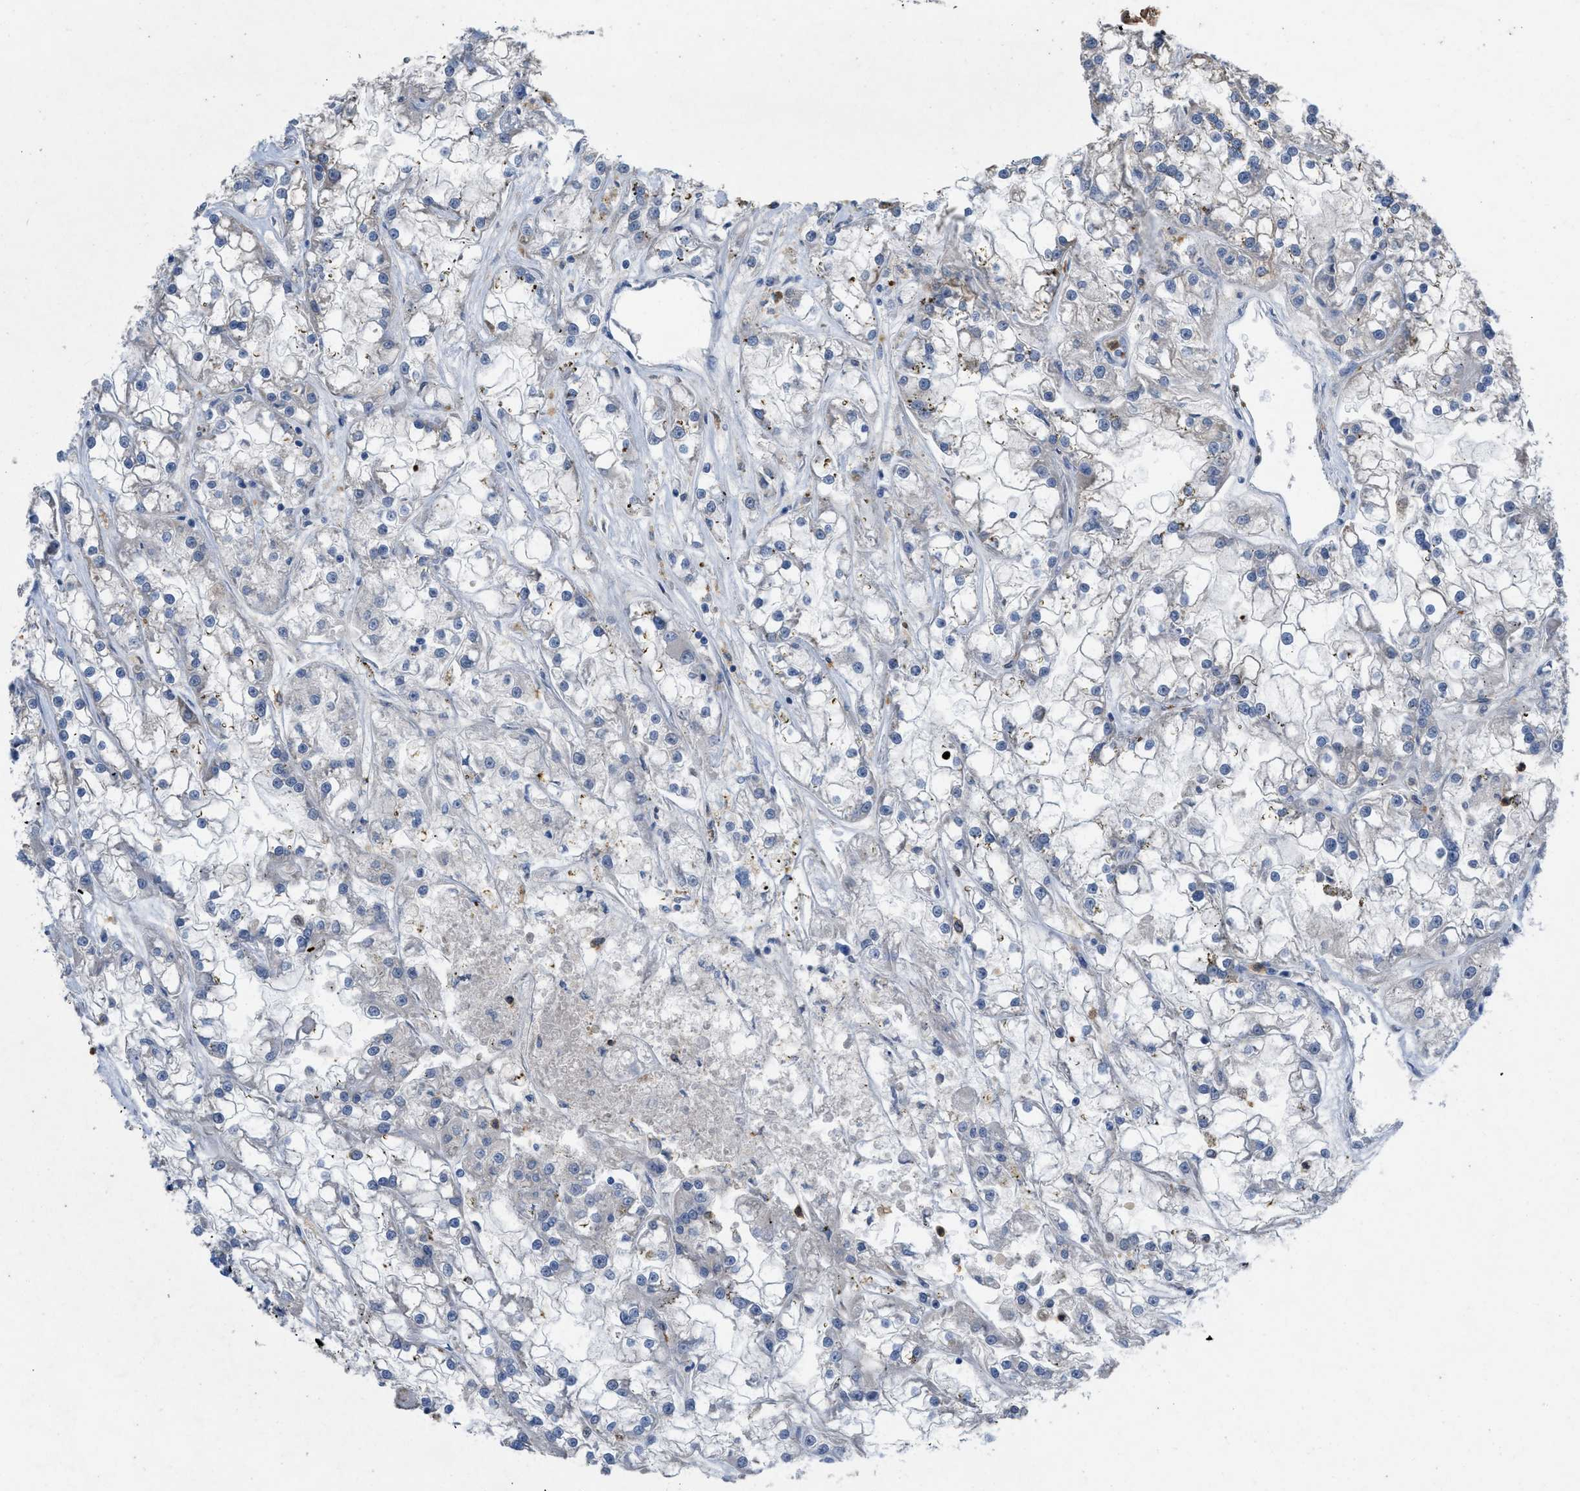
{"staining": {"intensity": "negative", "quantity": "none", "location": "none"}, "tissue": "renal cancer", "cell_type": "Tumor cells", "image_type": "cancer", "snomed": [{"axis": "morphology", "description": "Adenocarcinoma, NOS"}, {"axis": "topography", "description": "Kidney"}], "caption": "Immunohistochemistry (IHC) histopathology image of renal cancer stained for a protein (brown), which displays no staining in tumor cells.", "gene": "PLPPR5", "patient": {"sex": "female", "age": 52}}